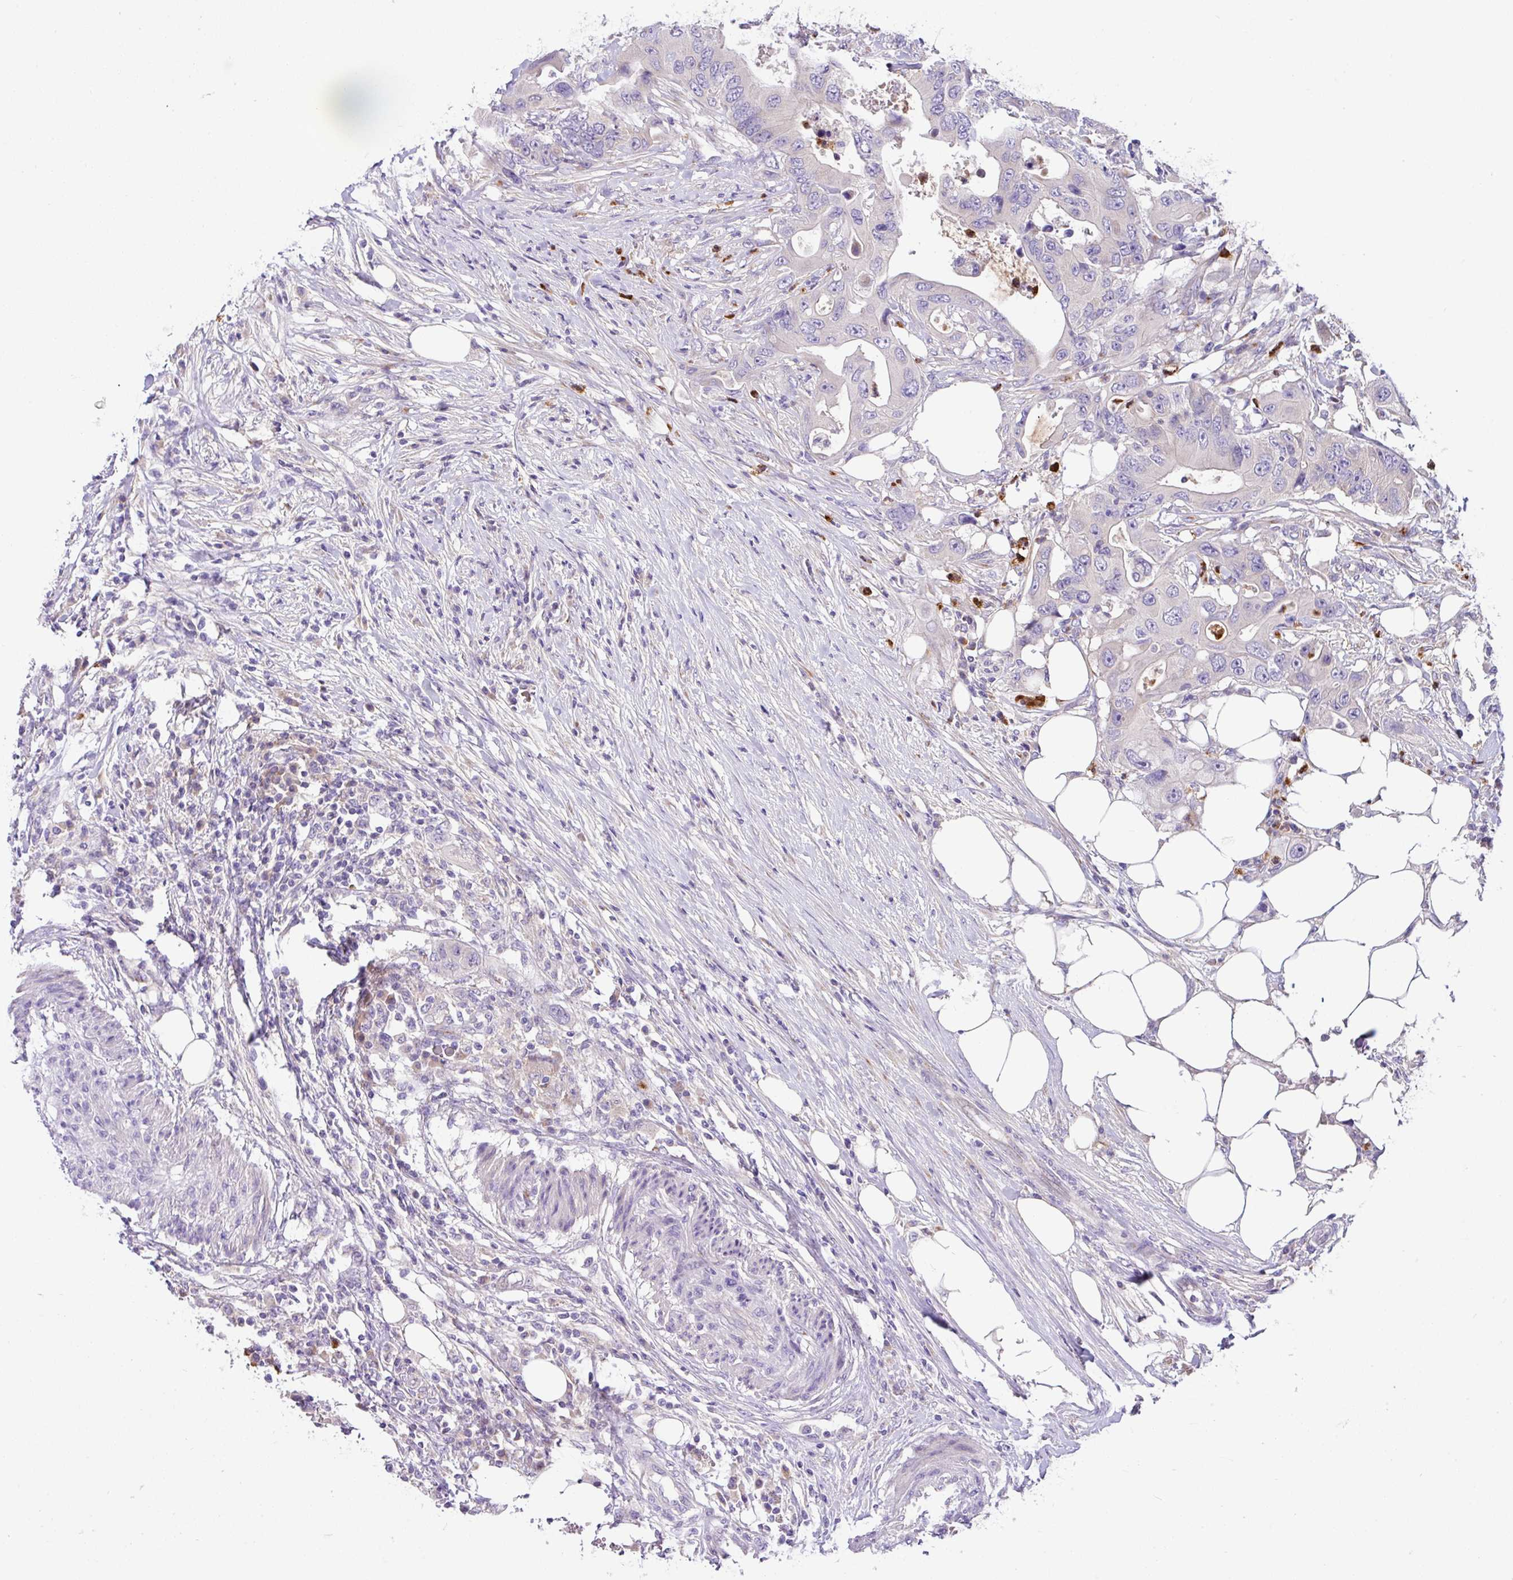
{"staining": {"intensity": "negative", "quantity": "none", "location": "none"}, "tissue": "colorectal cancer", "cell_type": "Tumor cells", "image_type": "cancer", "snomed": [{"axis": "morphology", "description": "Adenocarcinoma, NOS"}, {"axis": "topography", "description": "Colon"}], "caption": "IHC micrograph of human colorectal cancer stained for a protein (brown), which reveals no expression in tumor cells.", "gene": "CRISP3", "patient": {"sex": "male", "age": 71}}